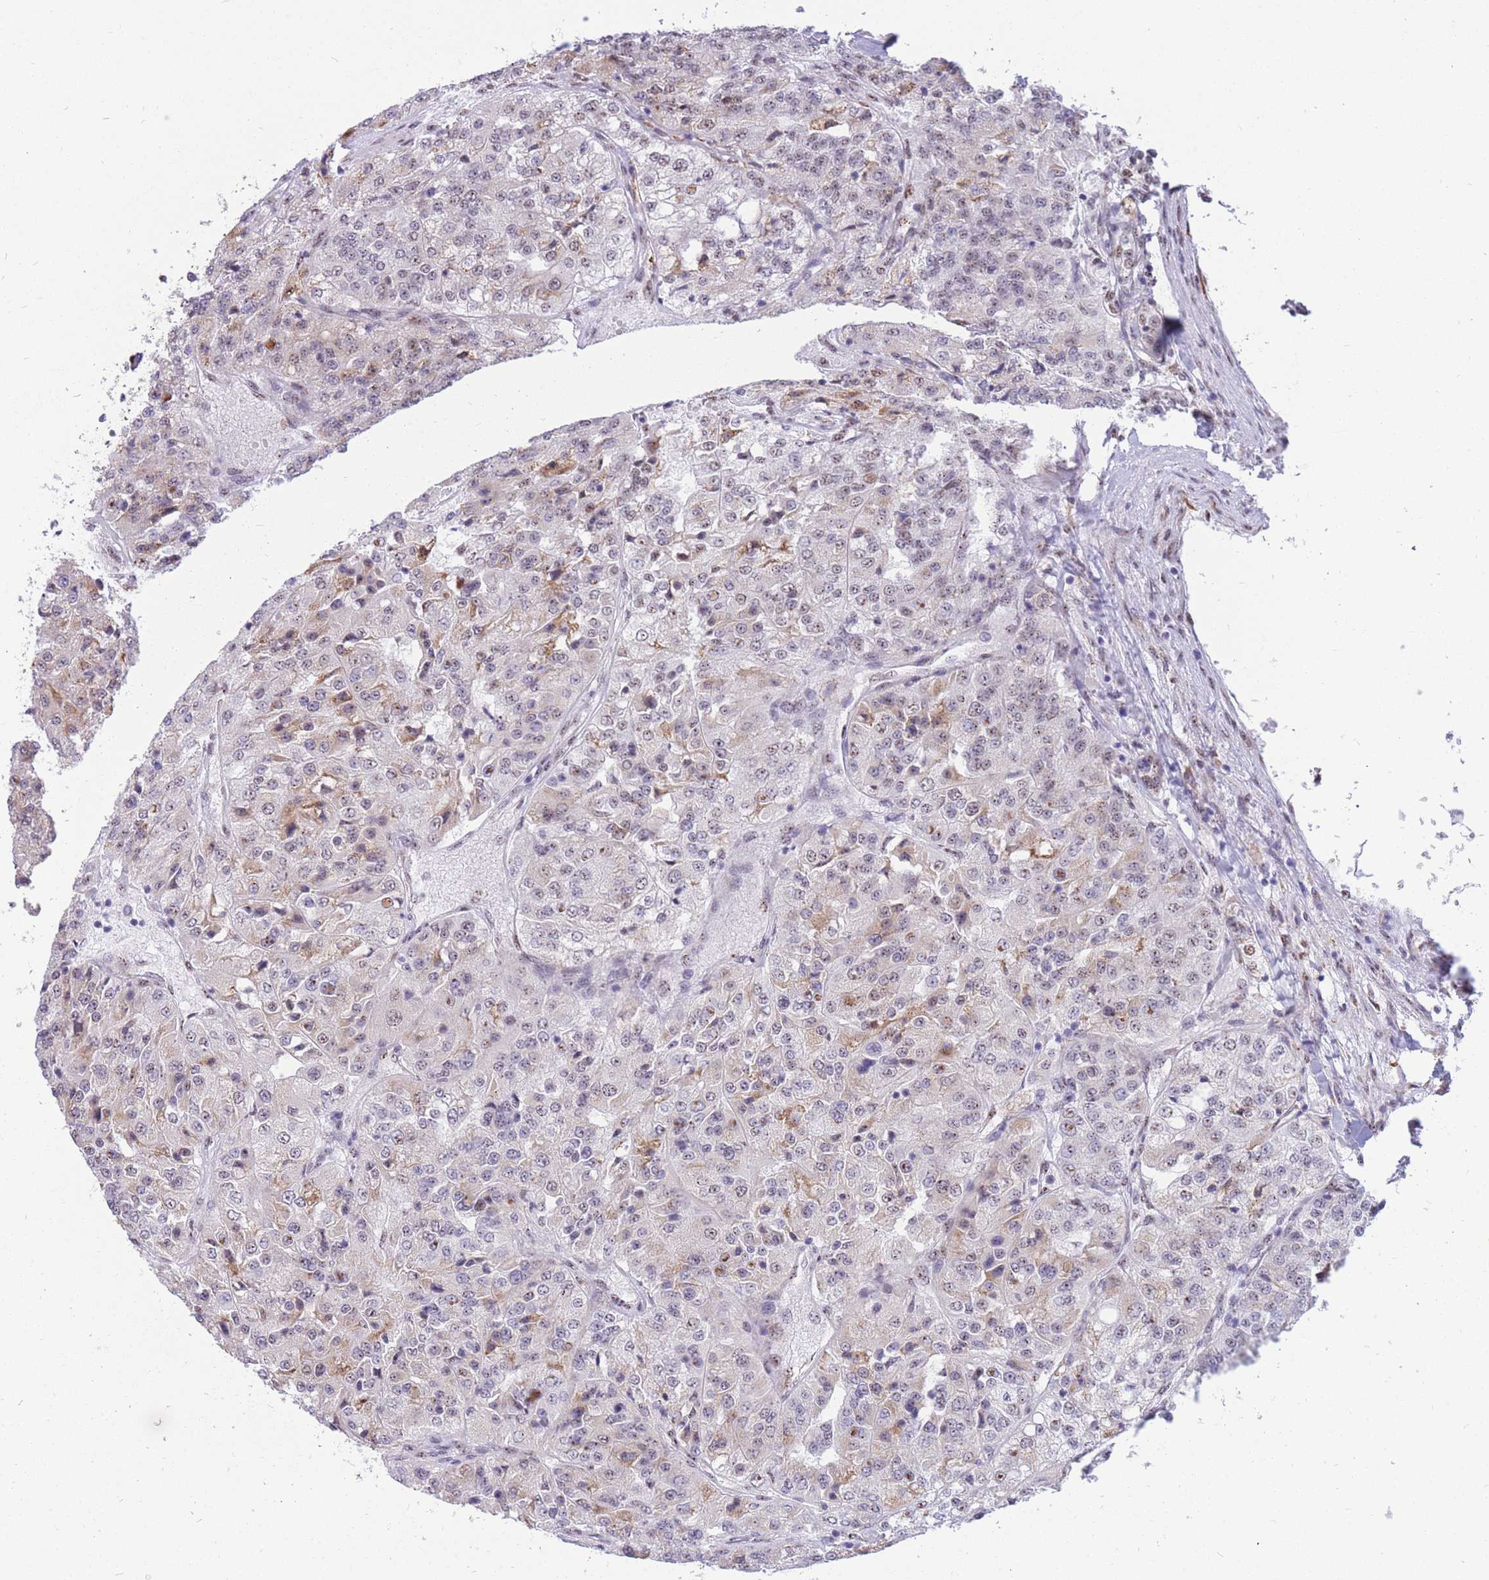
{"staining": {"intensity": "weak", "quantity": "<25%", "location": "cytoplasmic/membranous,nuclear"}, "tissue": "renal cancer", "cell_type": "Tumor cells", "image_type": "cancer", "snomed": [{"axis": "morphology", "description": "Adenocarcinoma, NOS"}, {"axis": "topography", "description": "Kidney"}], "caption": "Human renal cancer stained for a protein using IHC exhibits no expression in tumor cells.", "gene": "FAM153A", "patient": {"sex": "female", "age": 63}}